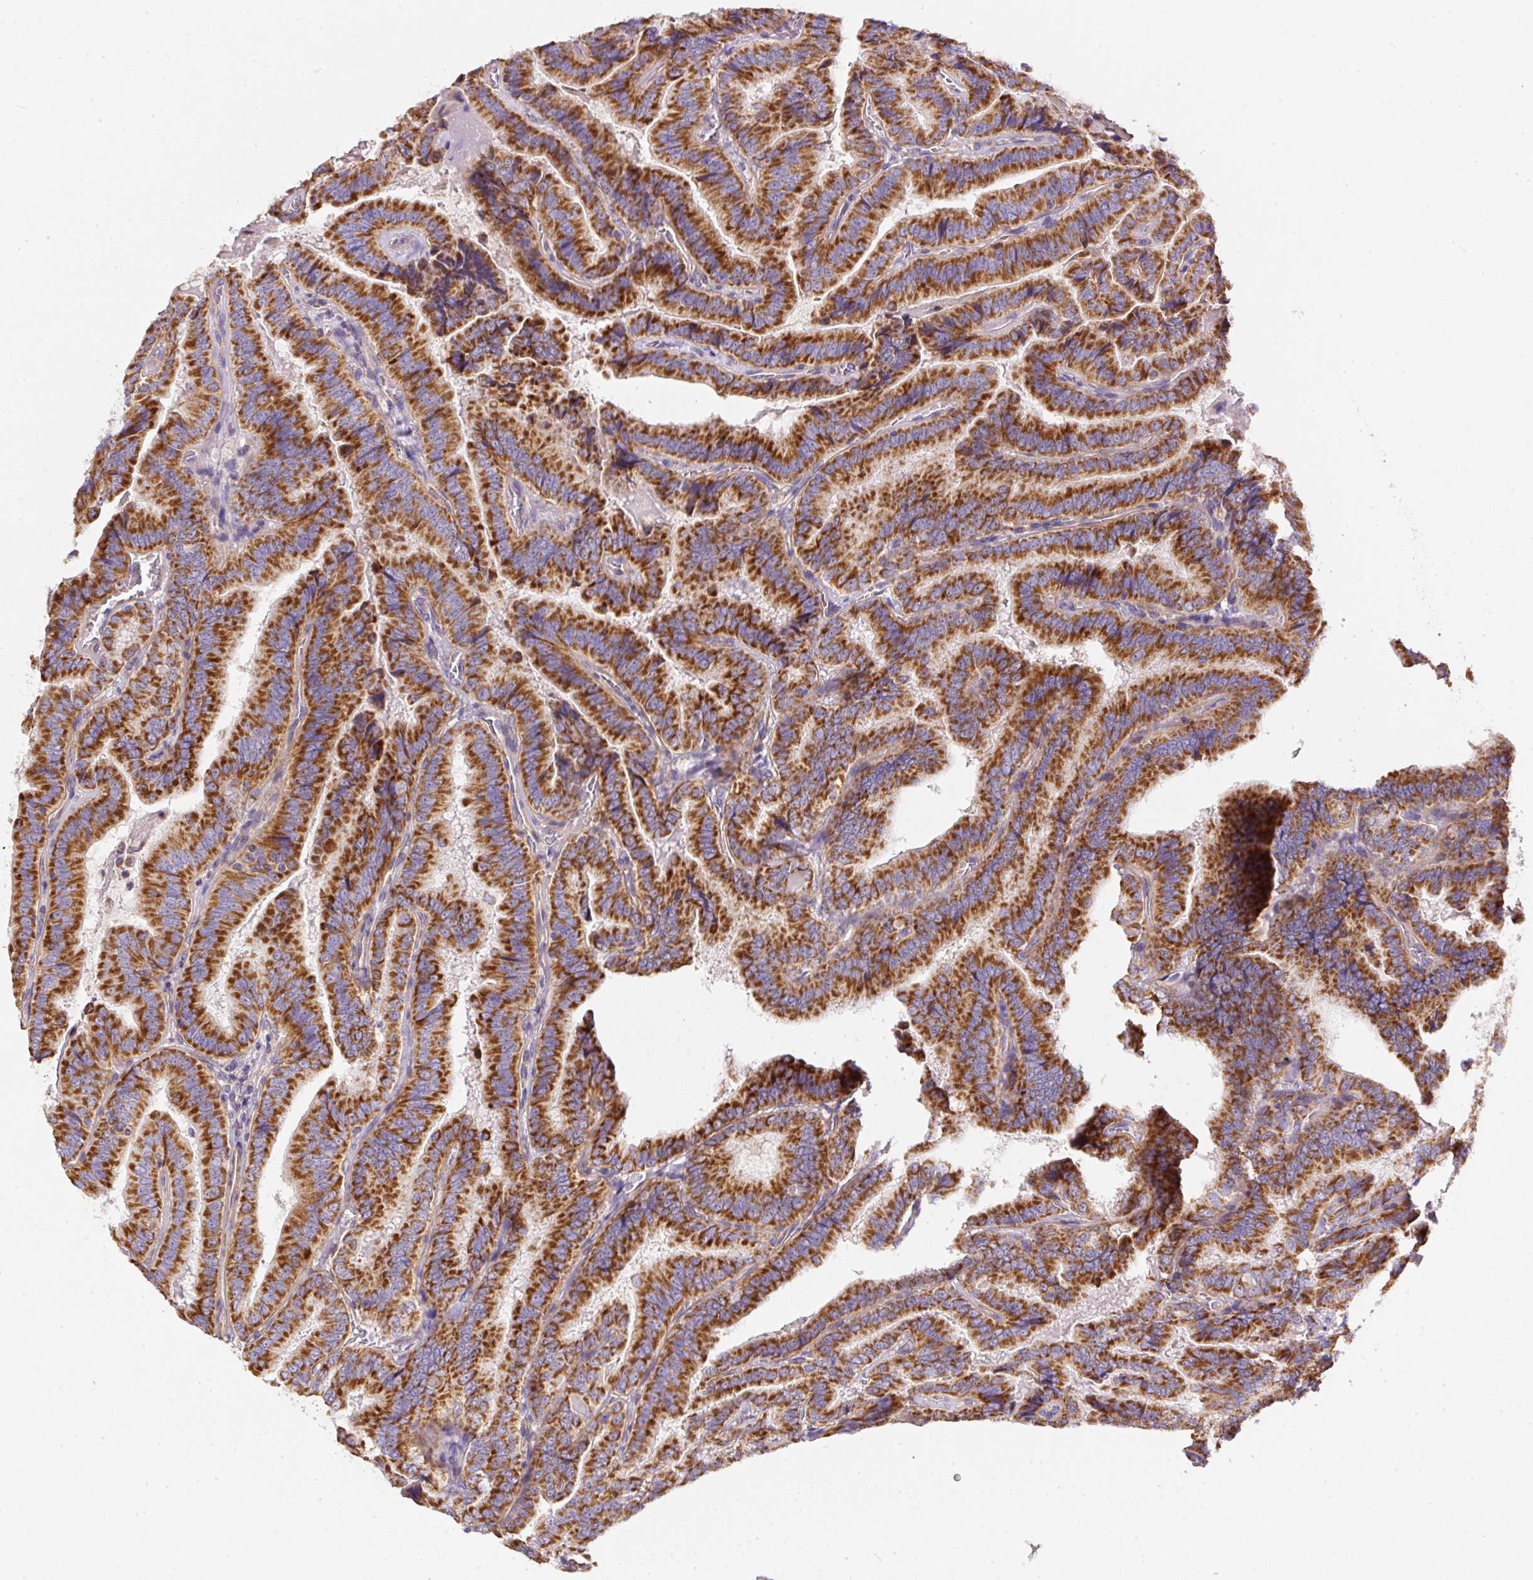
{"staining": {"intensity": "strong", "quantity": ">75%", "location": "cytoplasmic/membranous"}, "tissue": "thyroid cancer", "cell_type": "Tumor cells", "image_type": "cancer", "snomed": [{"axis": "morphology", "description": "Papillary adenocarcinoma, NOS"}, {"axis": "topography", "description": "Thyroid gland"}], "caption": "High-magnification brightfield microscopy of thyroid cancer stained with DAB (3,3'-diaminobenzidine) (brown) and counterstained with hematoxylin (blue). tumor cells exhibit strong cytoplasmic/membranous positivity is present in about>75% of cells. Nuclei are stained in blue.", "gene": "NDUFAF2", "patient": {"sex": "male", "age": 61}}